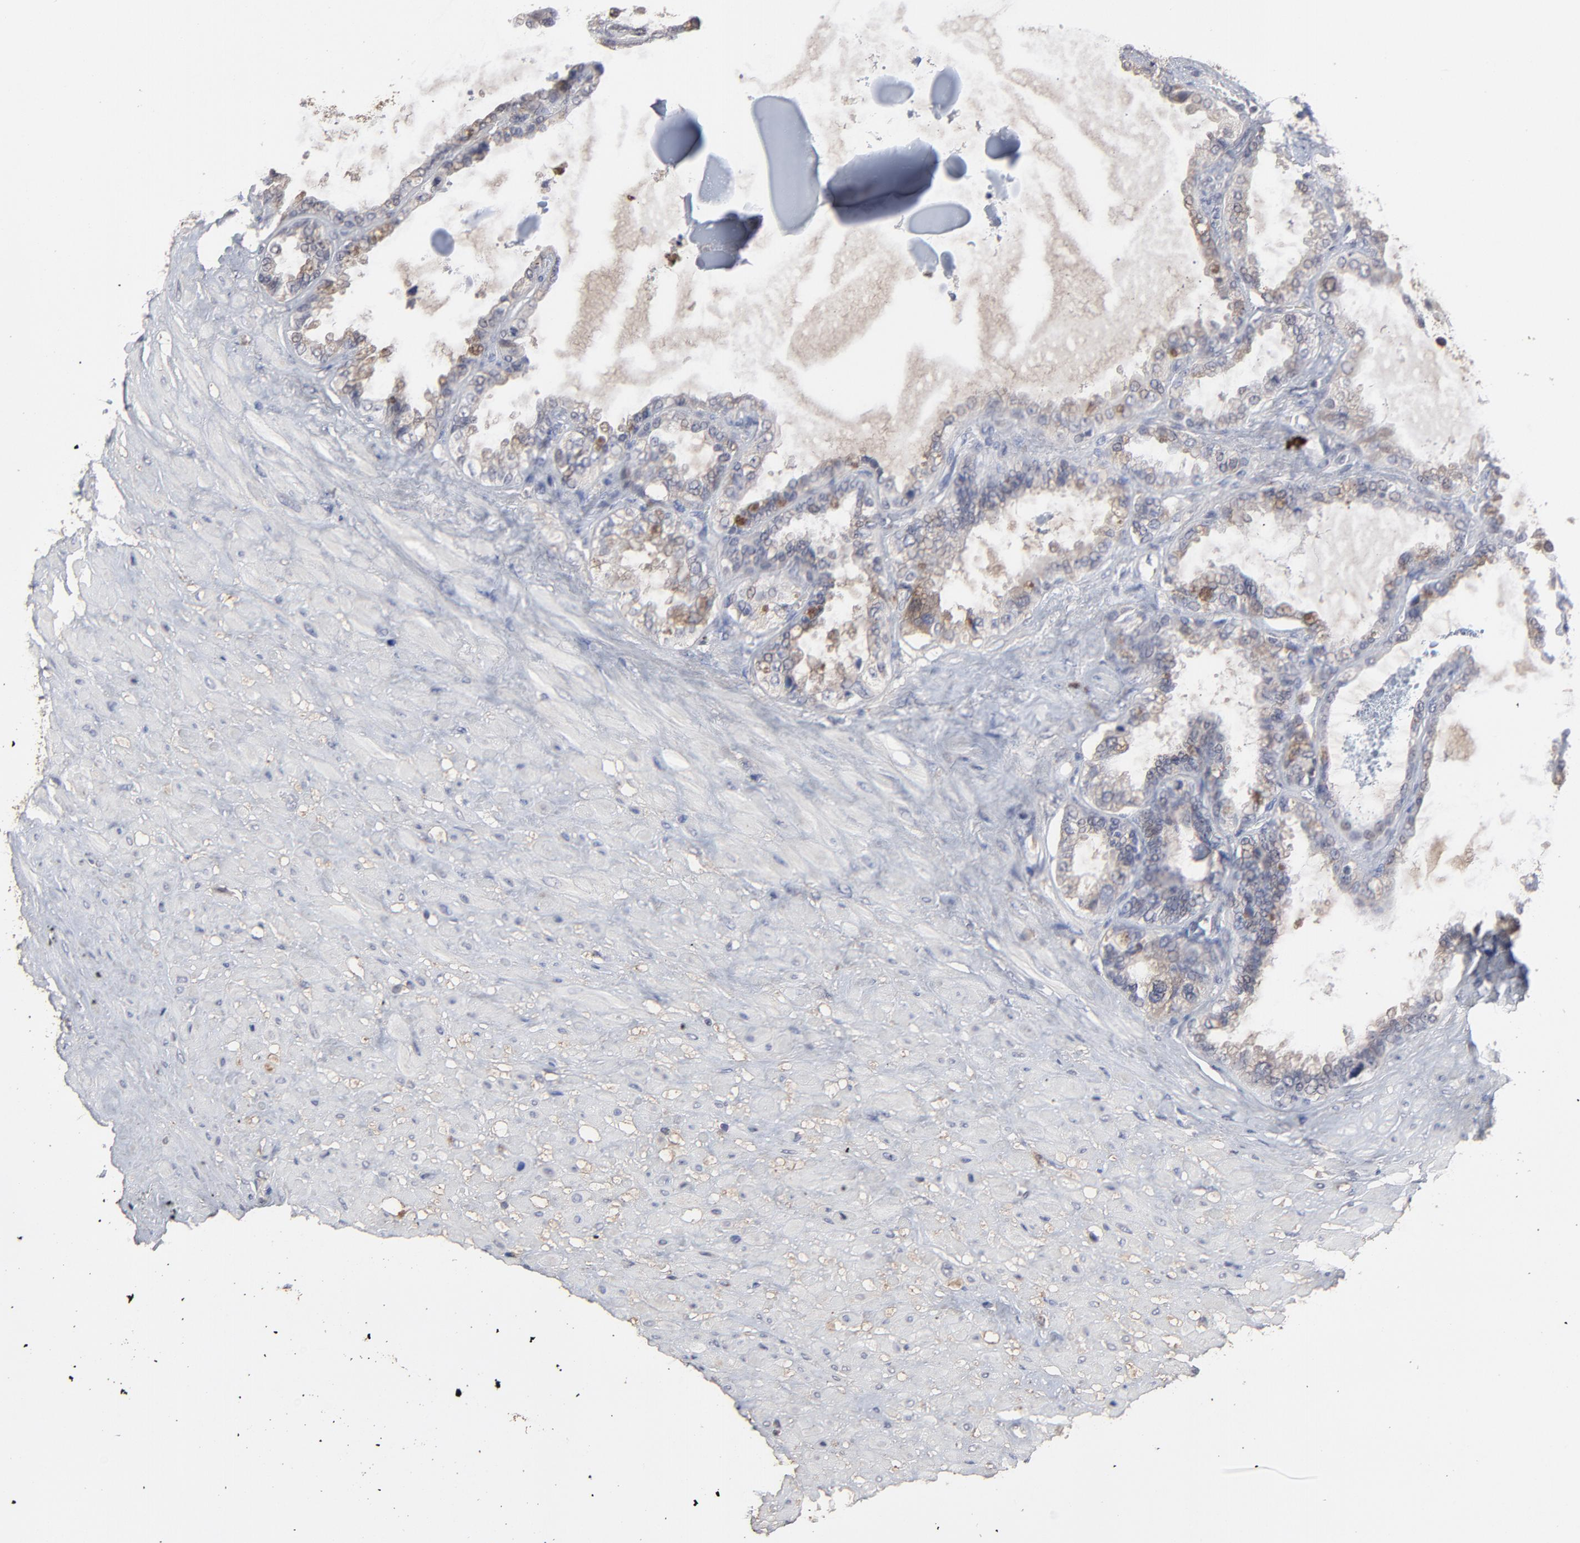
{"staining": {"intensity": "weak", "quantity": "<25%", "location": "cytoplasmic/membranous"}, "tissue": "seminal vesicle", "cell_type": "Glandular cells", "image_type": "normal", "snomed": [{"axis": "morphology", "description": "Normal tissue, NOS"}, {"axis": "morphology", "description": "Inflammation, NOS"}, {"axis": "topography", "description": "Urinary bladder"}, {"axis": "topography", "description": "Prostate"}, {"axis": "topography", "description": "Seminal veicle"}], "caption": "There is no significant expression in glandular cells of seminal vesicle. The staining is performed using DAB brown chromogen with nuclei counter-stained in using hematoxylin.", "gene": "VPREB3", "patient": {"sex": "male", "age": 82}}